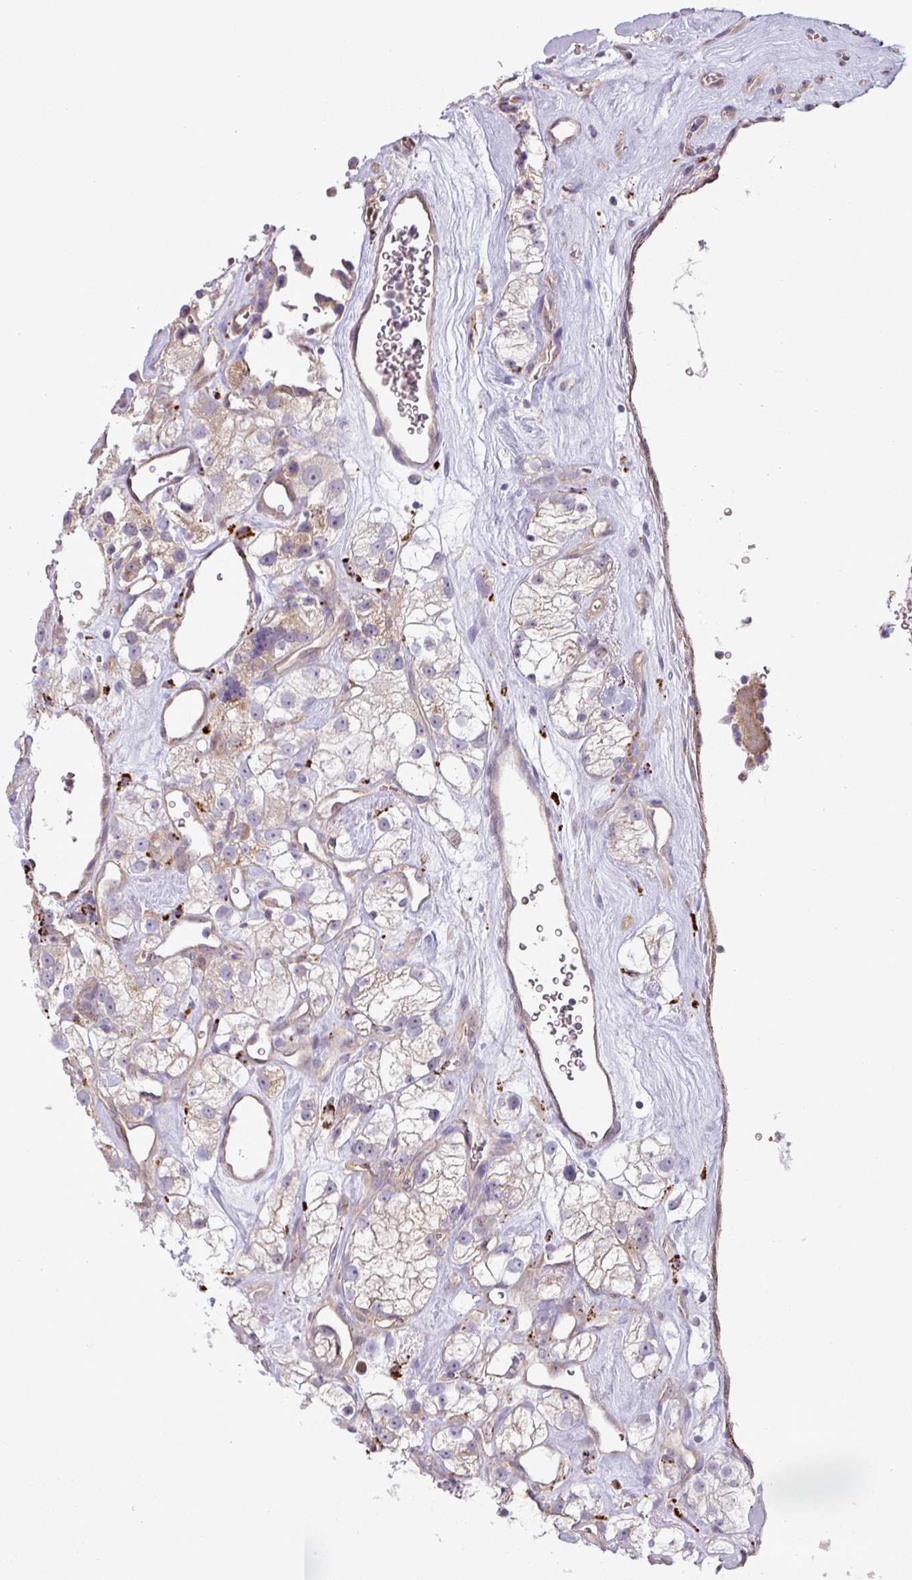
{"staining": {"intensity": "weak", "quantity": "<25%", "location": "cytoplasmic/membranous"}, "tissue": "renal cancer", "cell_type": "Tumor cells", "image_type": "cancer", "snomed": [{"axis": "morphology", "description": "Adenocarcinoma, NOS"}, {"axis": "topography", "description": "Kidney"}], "caption": "High magnification brightfield microscopy of adenocarcinoma (renal) stained with DAB (brown) and counterstained with hematoxylin (blue): tumor cells show no significant positivity.", "gene": "CCDC144A", "patient": {"sex": "male", "age": 77}}